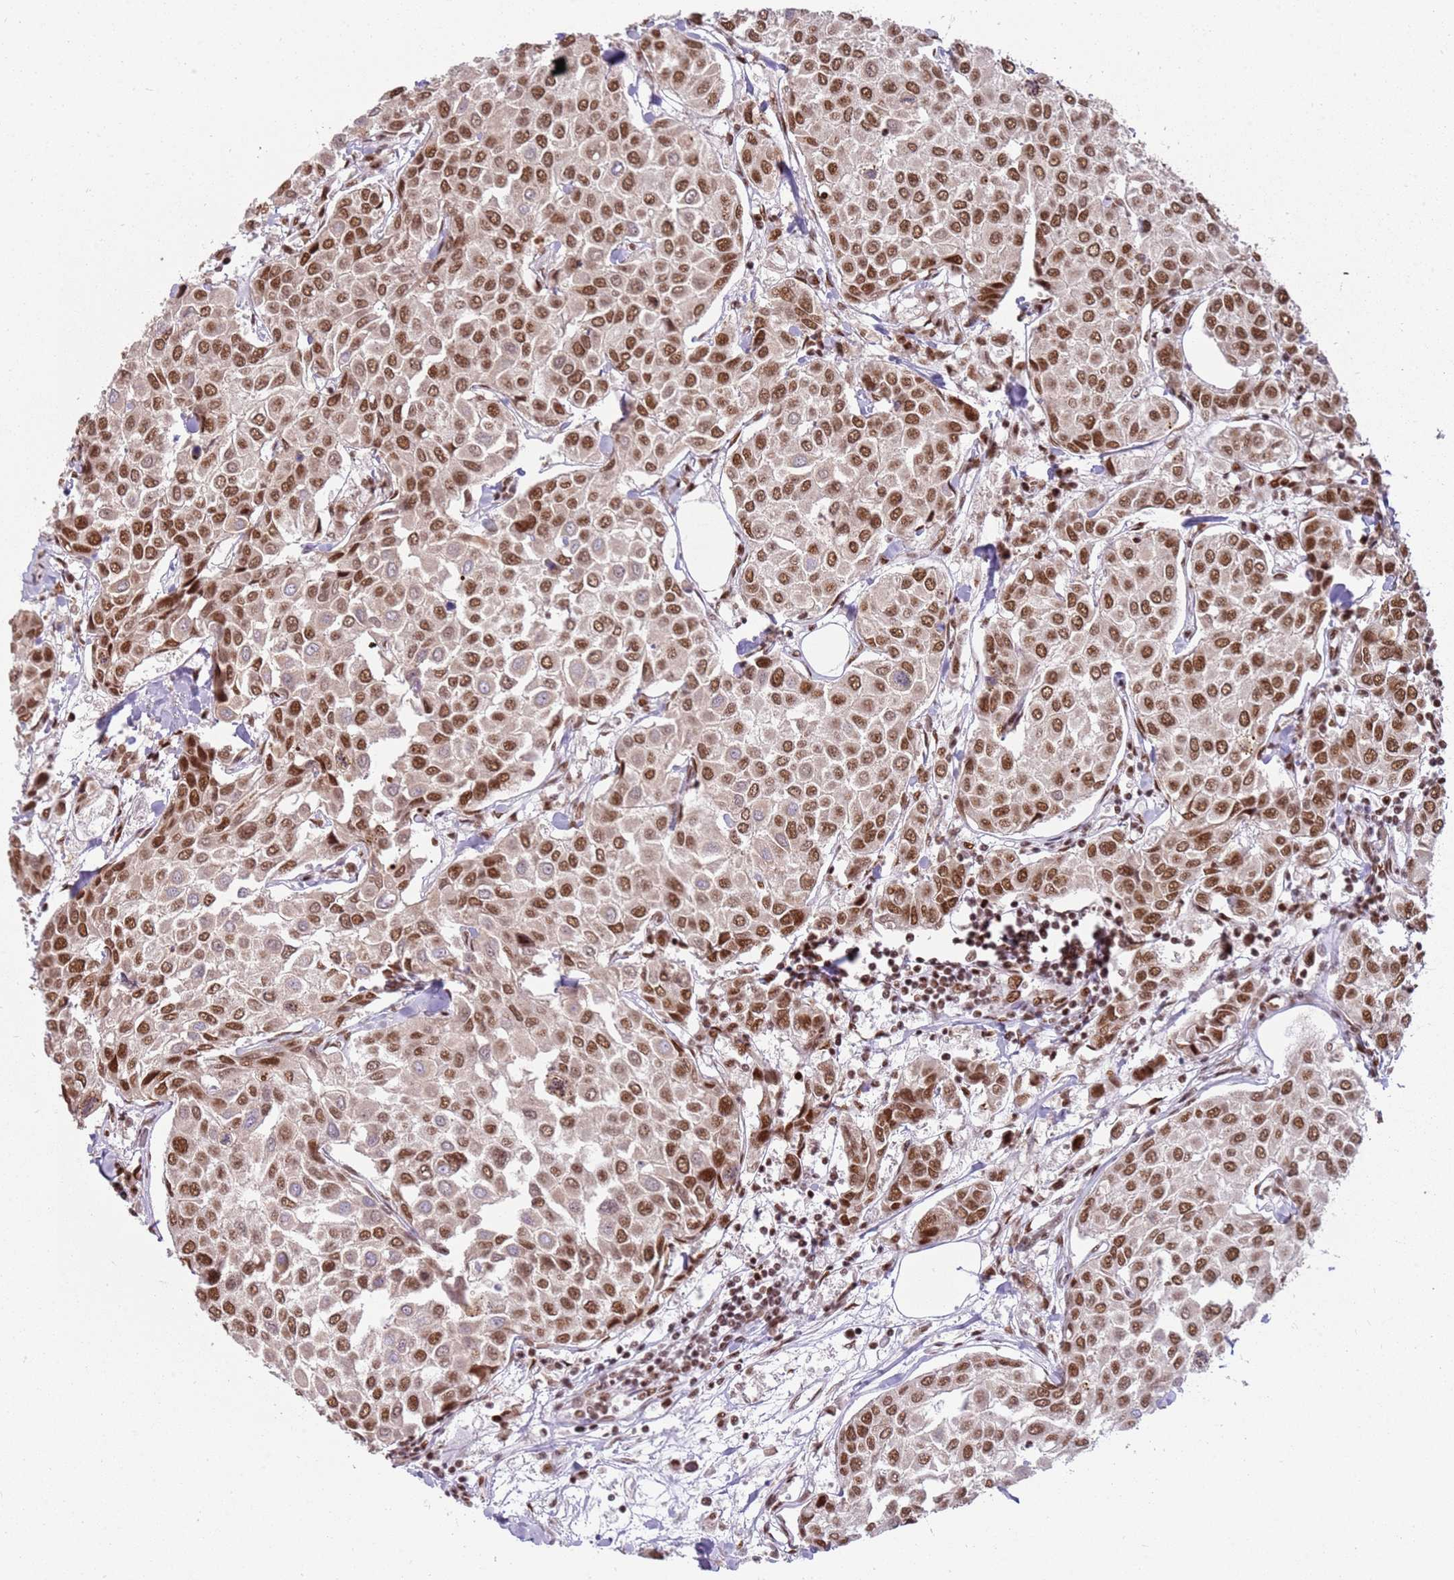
{"staining": {"intensity": "moderate", "quantity": ">75%", "location": "nuclear"}, "tissue": "breast cancer", "cell_type": "Tumor cells", "image_type": "cancer", "snomed": [{"axis": "morphology", "description": "Duct carcinoma"}, {"axis": "topography", "description": "Breast"}], "caption": "This is an image of immunohistochemistry (IHC) staining of breast infiltrating ductal carcinoma, which shows moderate staining in the nuclear of tumor cells.", "gene": "TENT4A", "patient": {"sex": "female", "age": 55}}